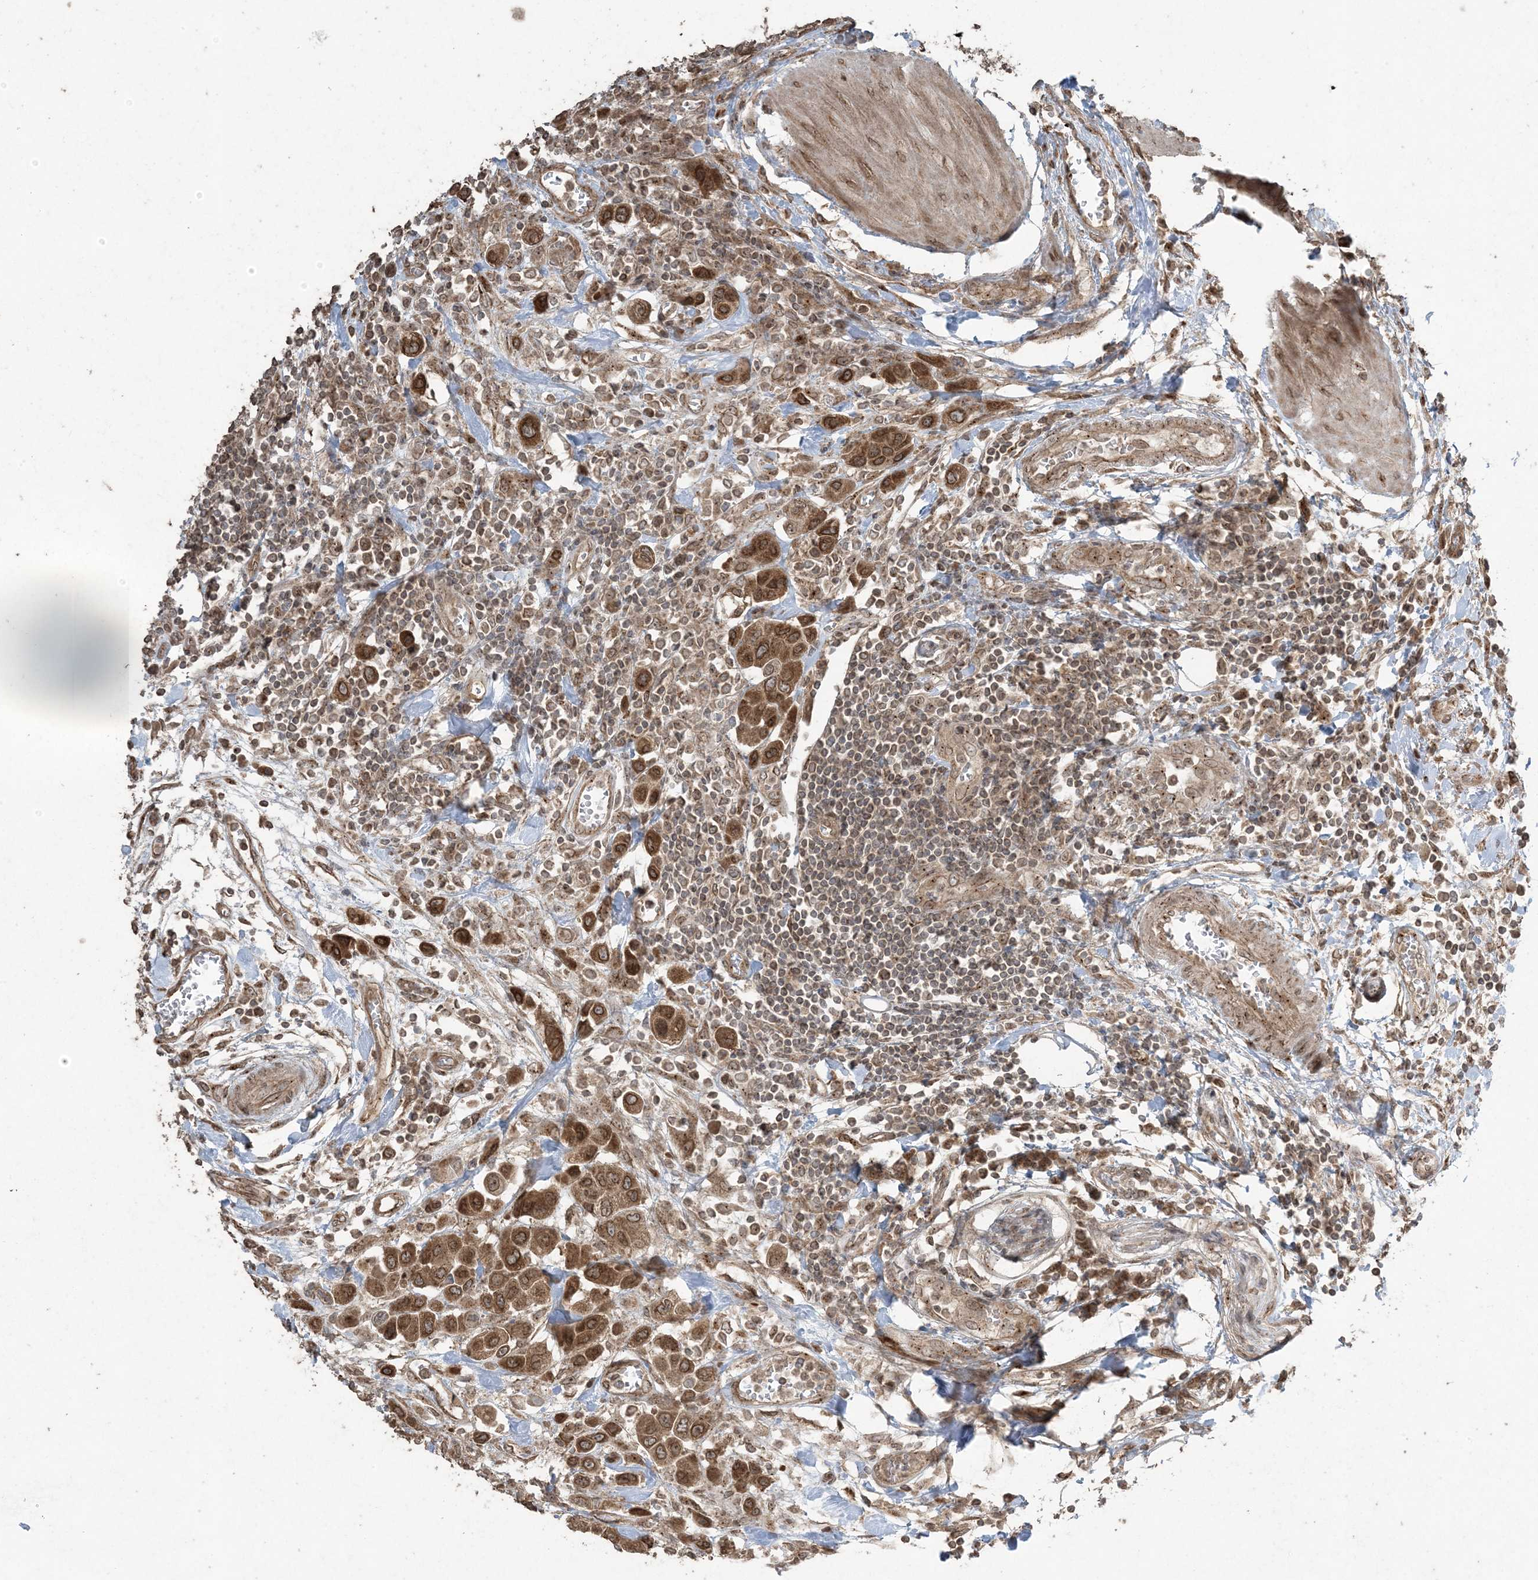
{"staining": {"intensity": "strong", "quantity": ">75%", "location": "cytoplasmic/membranous,nuclear"}, "tissue": "urothelial cancer", "cell_type": "Tumor cells", "image_type": "cancer", "snomed": [{"axis": "morphology", "description": "Urothelial carcinoma, High grade"}, {"axis": "topography", "description": "Urinary bladder"}], "caption": "Human high-grade urothelial carcinoma stained for a protein (brown) exhibits strong cytoplasmic/membranous and nuclear positive positivity in approximately >75% of tumor cells.", "gene": "DDX19B", "patient": {"sex": "male", "age": 50}}